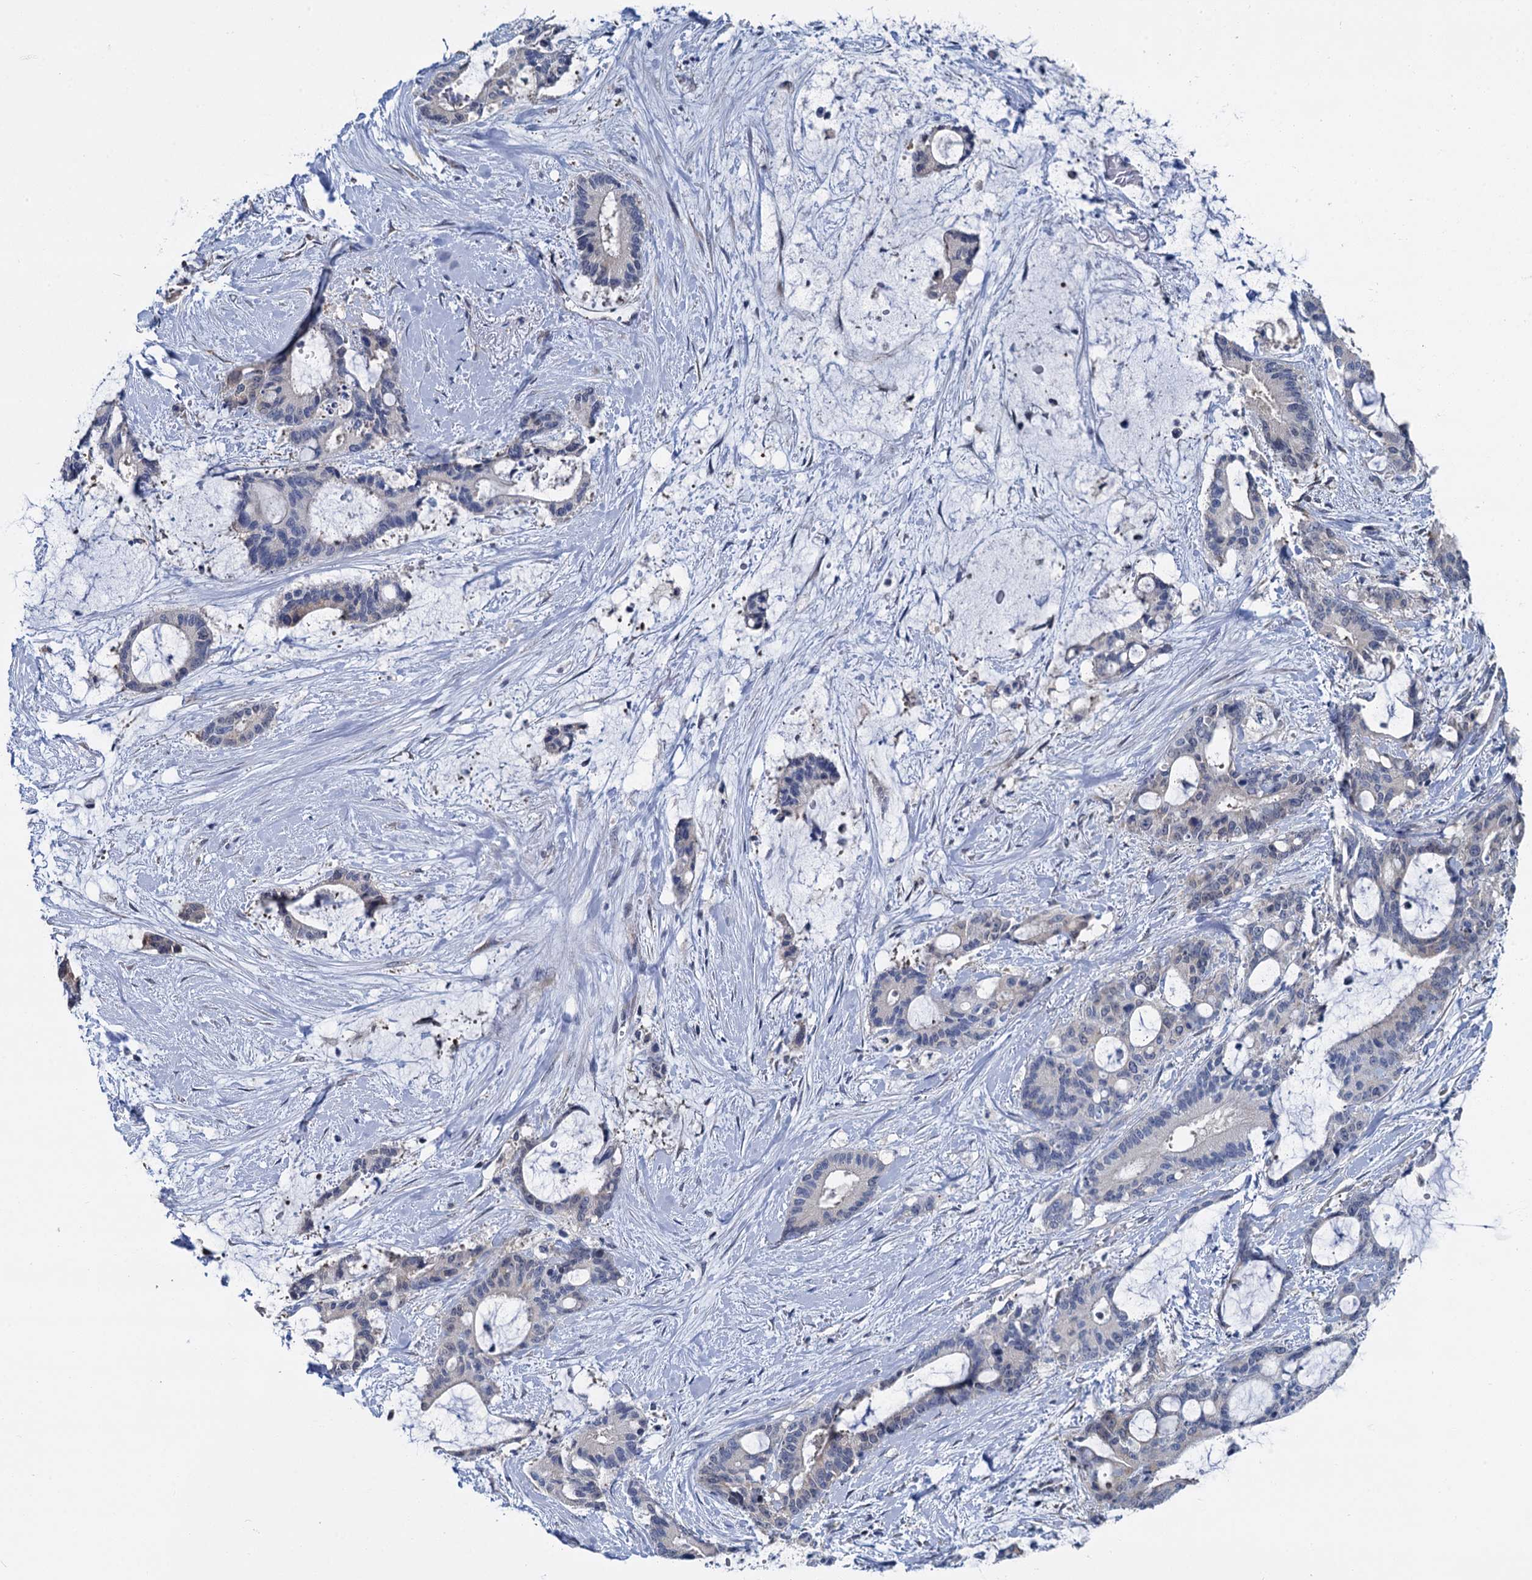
{"staining": {"intensity": "negative", "quantity": "none", "location": "none"}, "tissue": "liver cancer", "cell_type": "Tumor cells", "image_type": "cancer", "snomed": [{"axis": "morphology", "description": "Normal tissue, NOS"}, {"axis": "morphology", "description": "Cholangiocarcinoma"}, {"axis": "topography", "description": "Liver"}, {"axis": "topography", "description": "Peripheral nerve tissue"}], "caption": "This is a image of IHC staining of liver cancer (cholangiocarcinoma), which shows no expression in tumor cells.", "gene": "MIOX", "patient": {"sex": "female", "age": 73}}